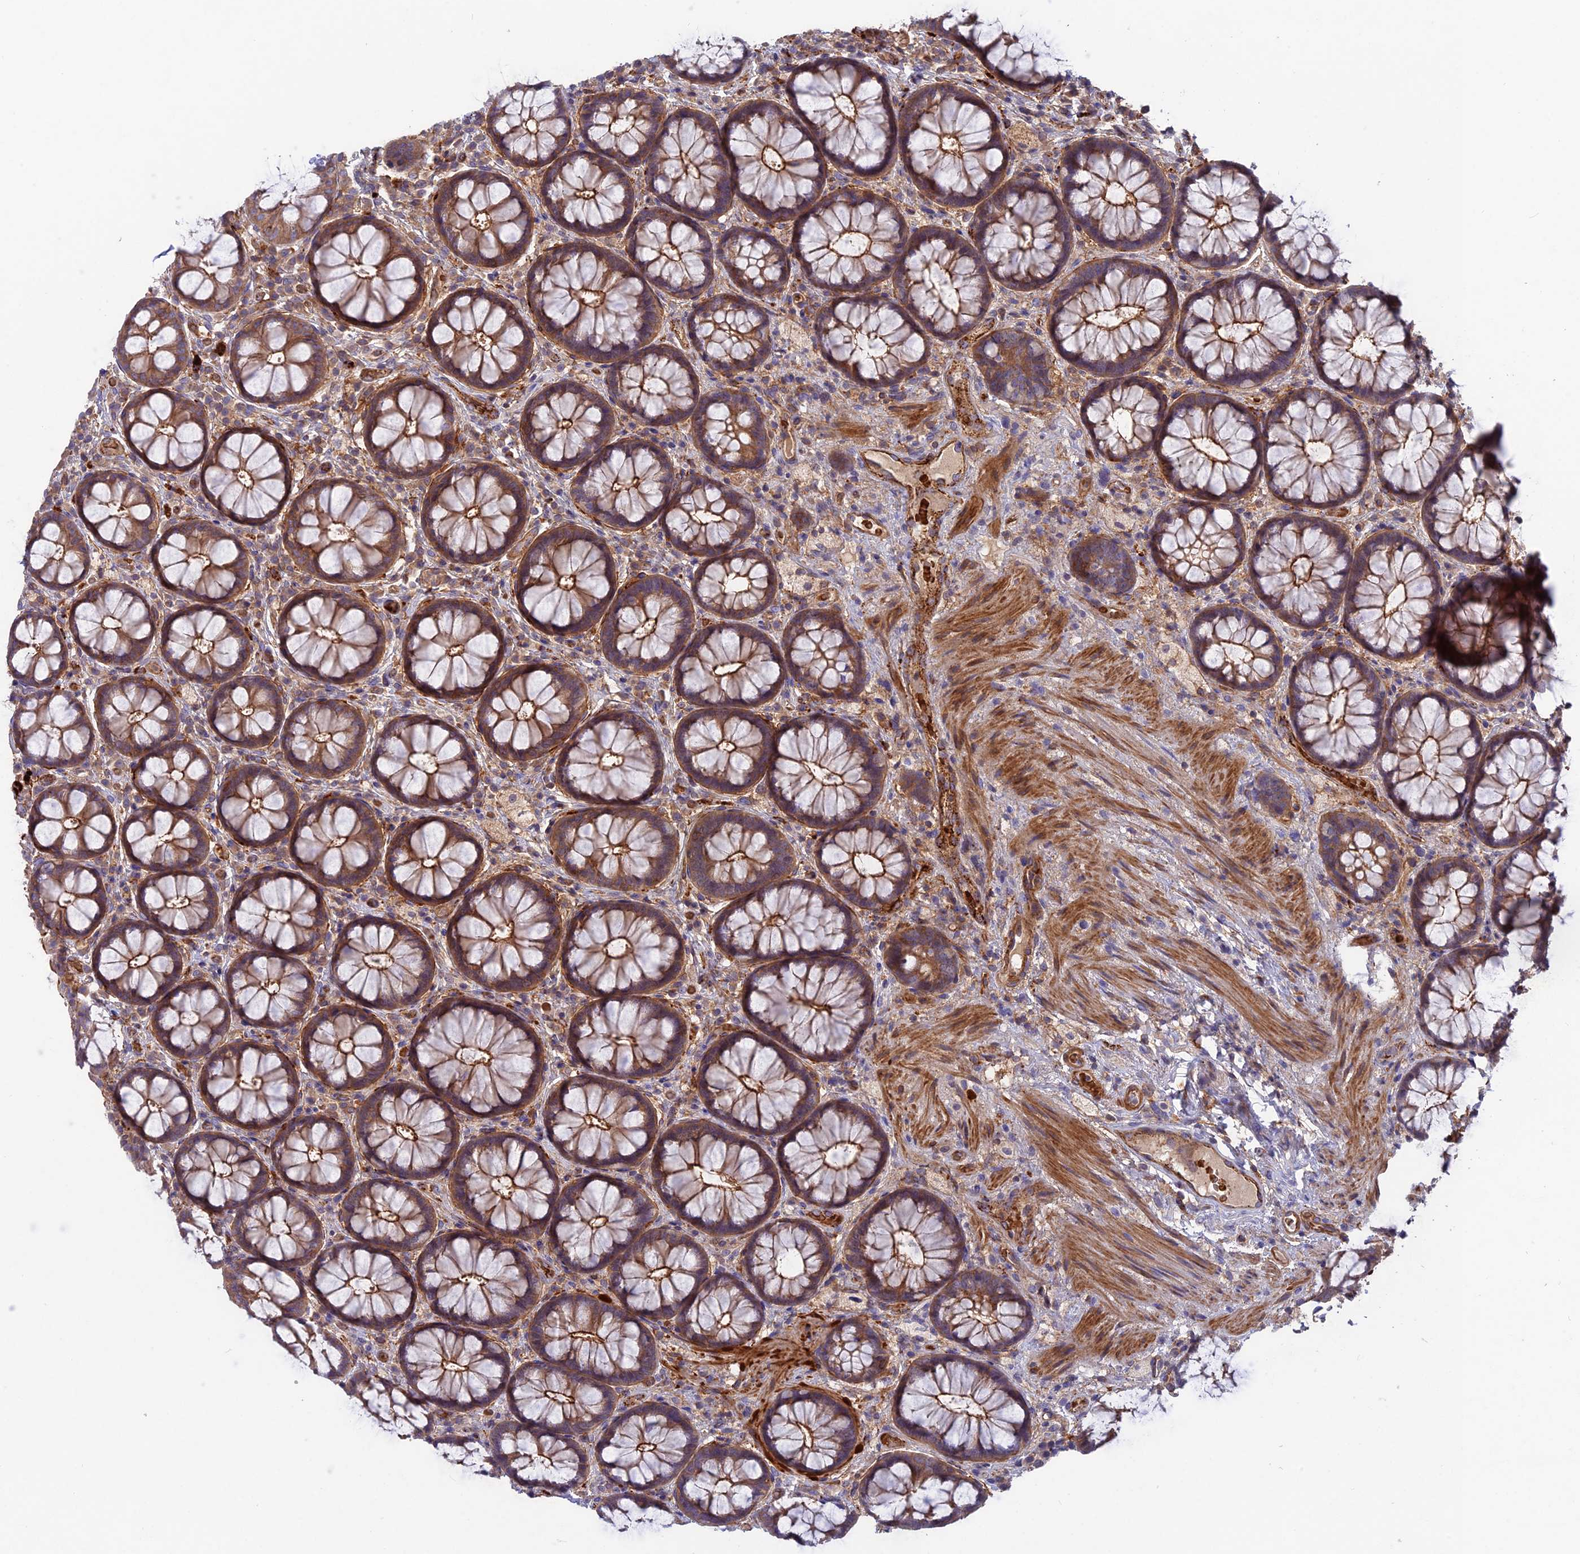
{"staining": {"intensity": "moderate", "quantity": ">75%", "location": "cytoplasmic/membranous"}, "tissue": "rectum", "cell_type": "Glandular cells", "image_type": "normal", "snomed": [{"axis": "morphology", "description": "Normal tissue, NOS"}, {"axis": "topography", "description": "Rectum"}], "caption": "Protein expression analysis of normal human rectum reveals moderate cytoplasmic/membranous expression in about >75% of glandular cells. The protein is shown in brown color, while the nuclei are stained blue.", "gene": "CPNE7", "patient": {"sex": "male", "age": 83}}